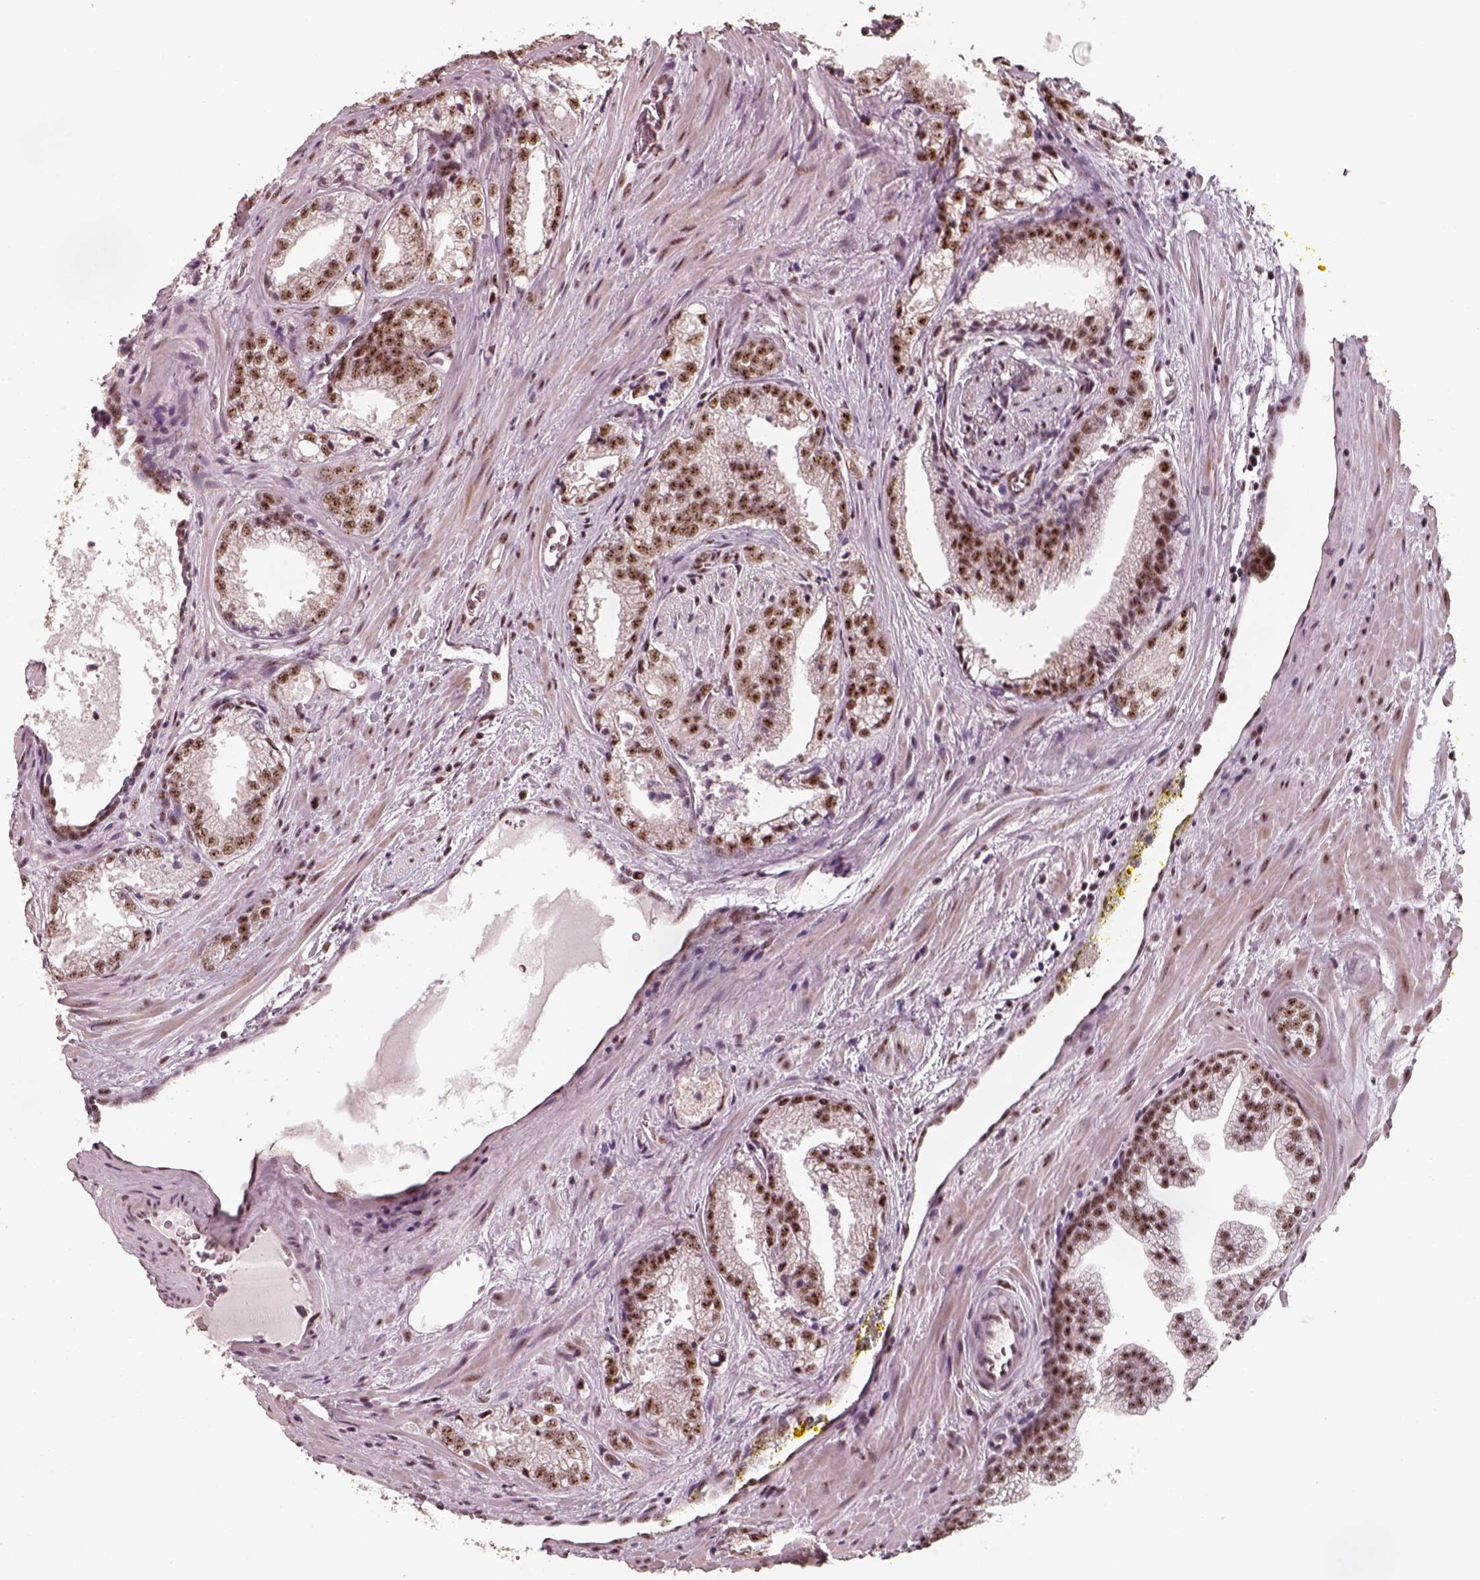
{"staining": {"intensity": "strong", "quantity": ">75%", "location": "nuclear"}, "tissue": "prostate cancer", "cell_type": "Tumor cells", "image_type": "cancer", "snomed": [{"axis": "morphology", "description": "Adenocarcinoma, NOS"}, {"axis": "morphology", "description": "Adenocarcinoma, High grade"}, {"axis": "topography", "description": "Prostate"}], "caption": "A brown stain highlights strong nuclear positivity of a protein in prostate cancer tumor cells.", "gene": "ATXN7L3", "patient": {"sex": "male", "age": 70}}